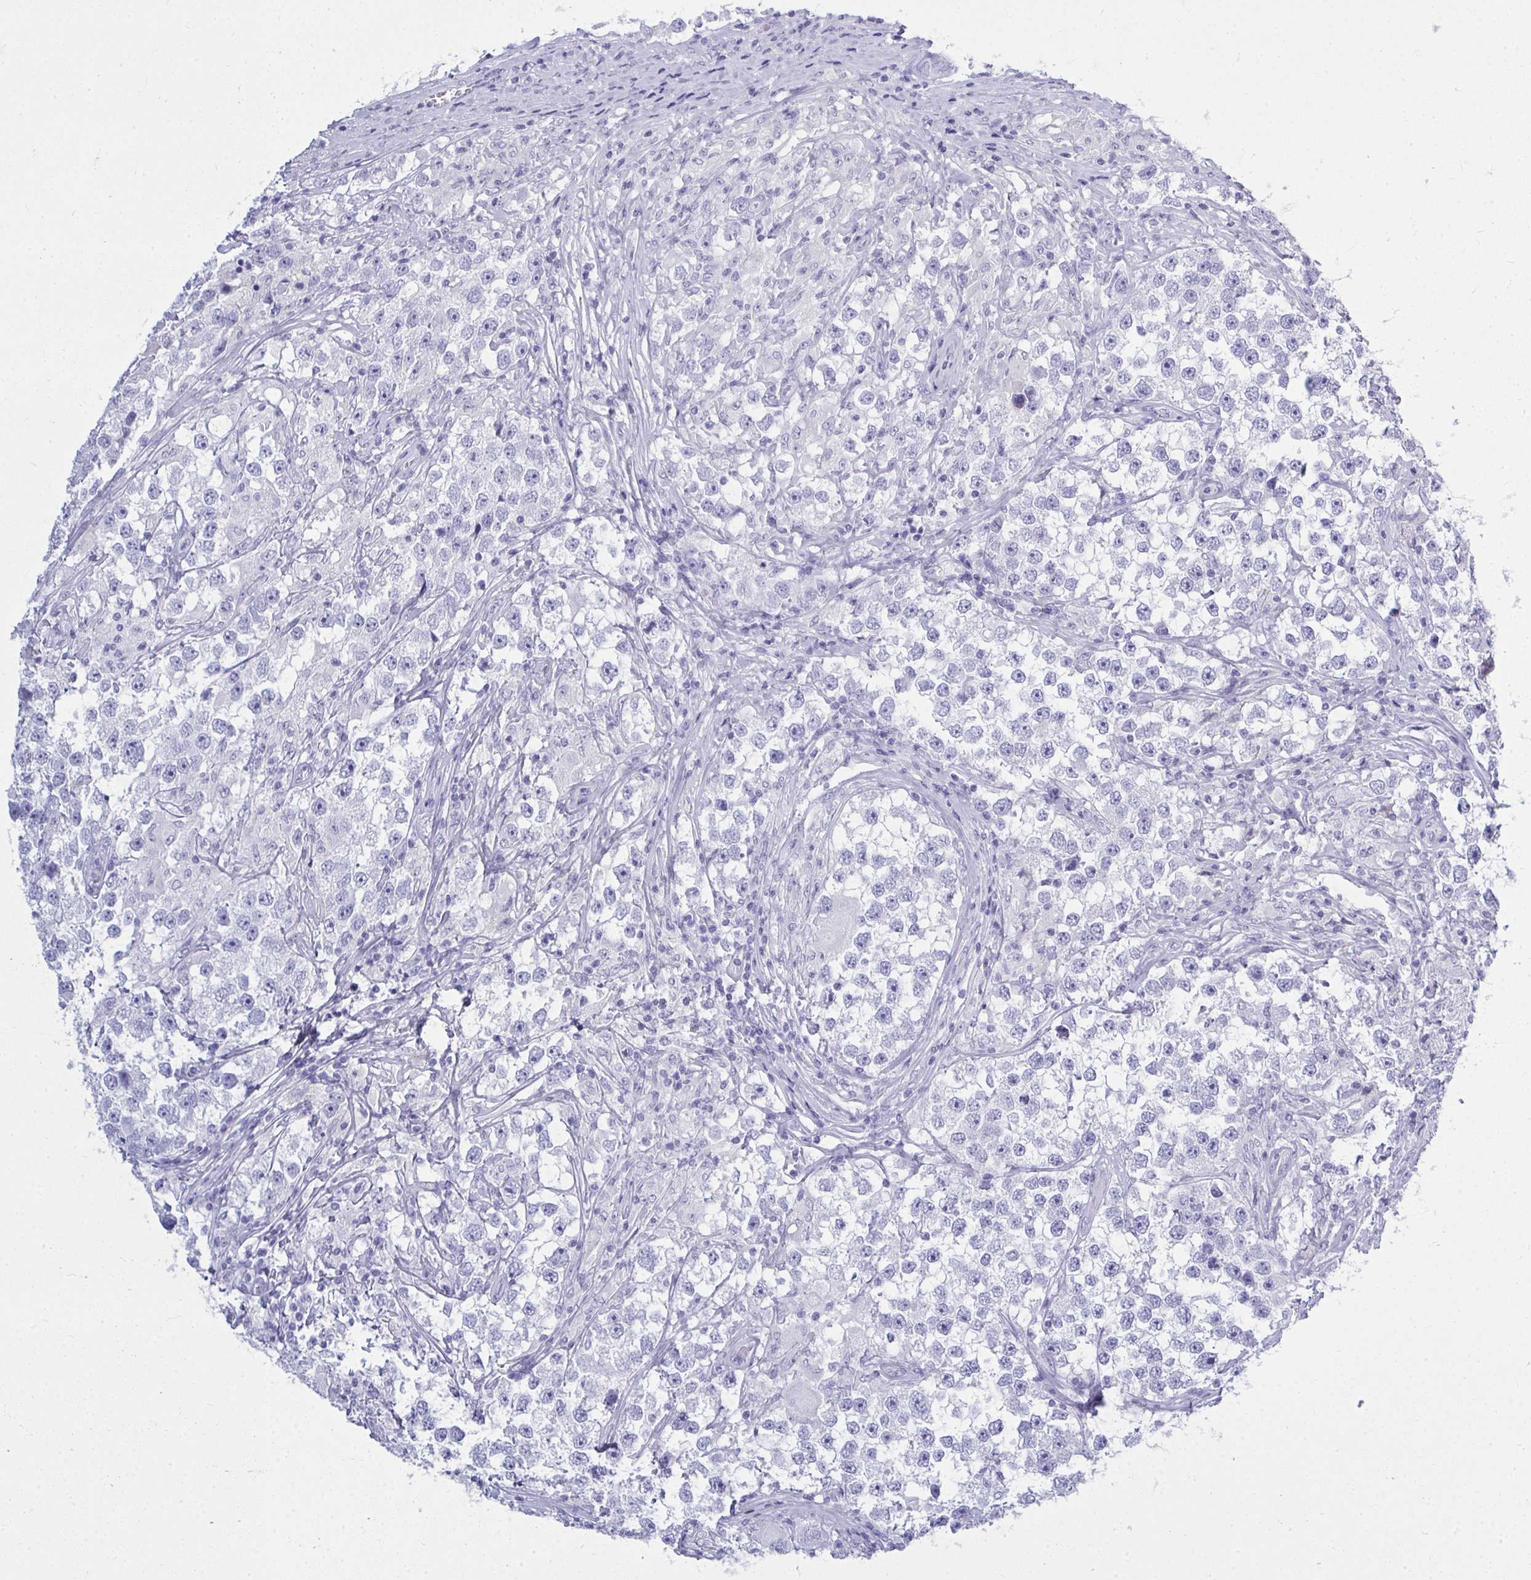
{"staining": {"intensity": "negative", "quantity": "none", "location": "none"}, "tissue": "testis cancer", "cell_type": "Tumor cells", "image_type": "cancer", "snomed": [{"axis": "morphology", "description": "Seminoma, NOS"}, {"axis": "topography", "description": "Testis"}], "caption": "Tumor cells are negative for brown protein staining in testis cancer (seminoma).", "gene": "QDPR", "patient": {"sex": "male", "age": 46}}